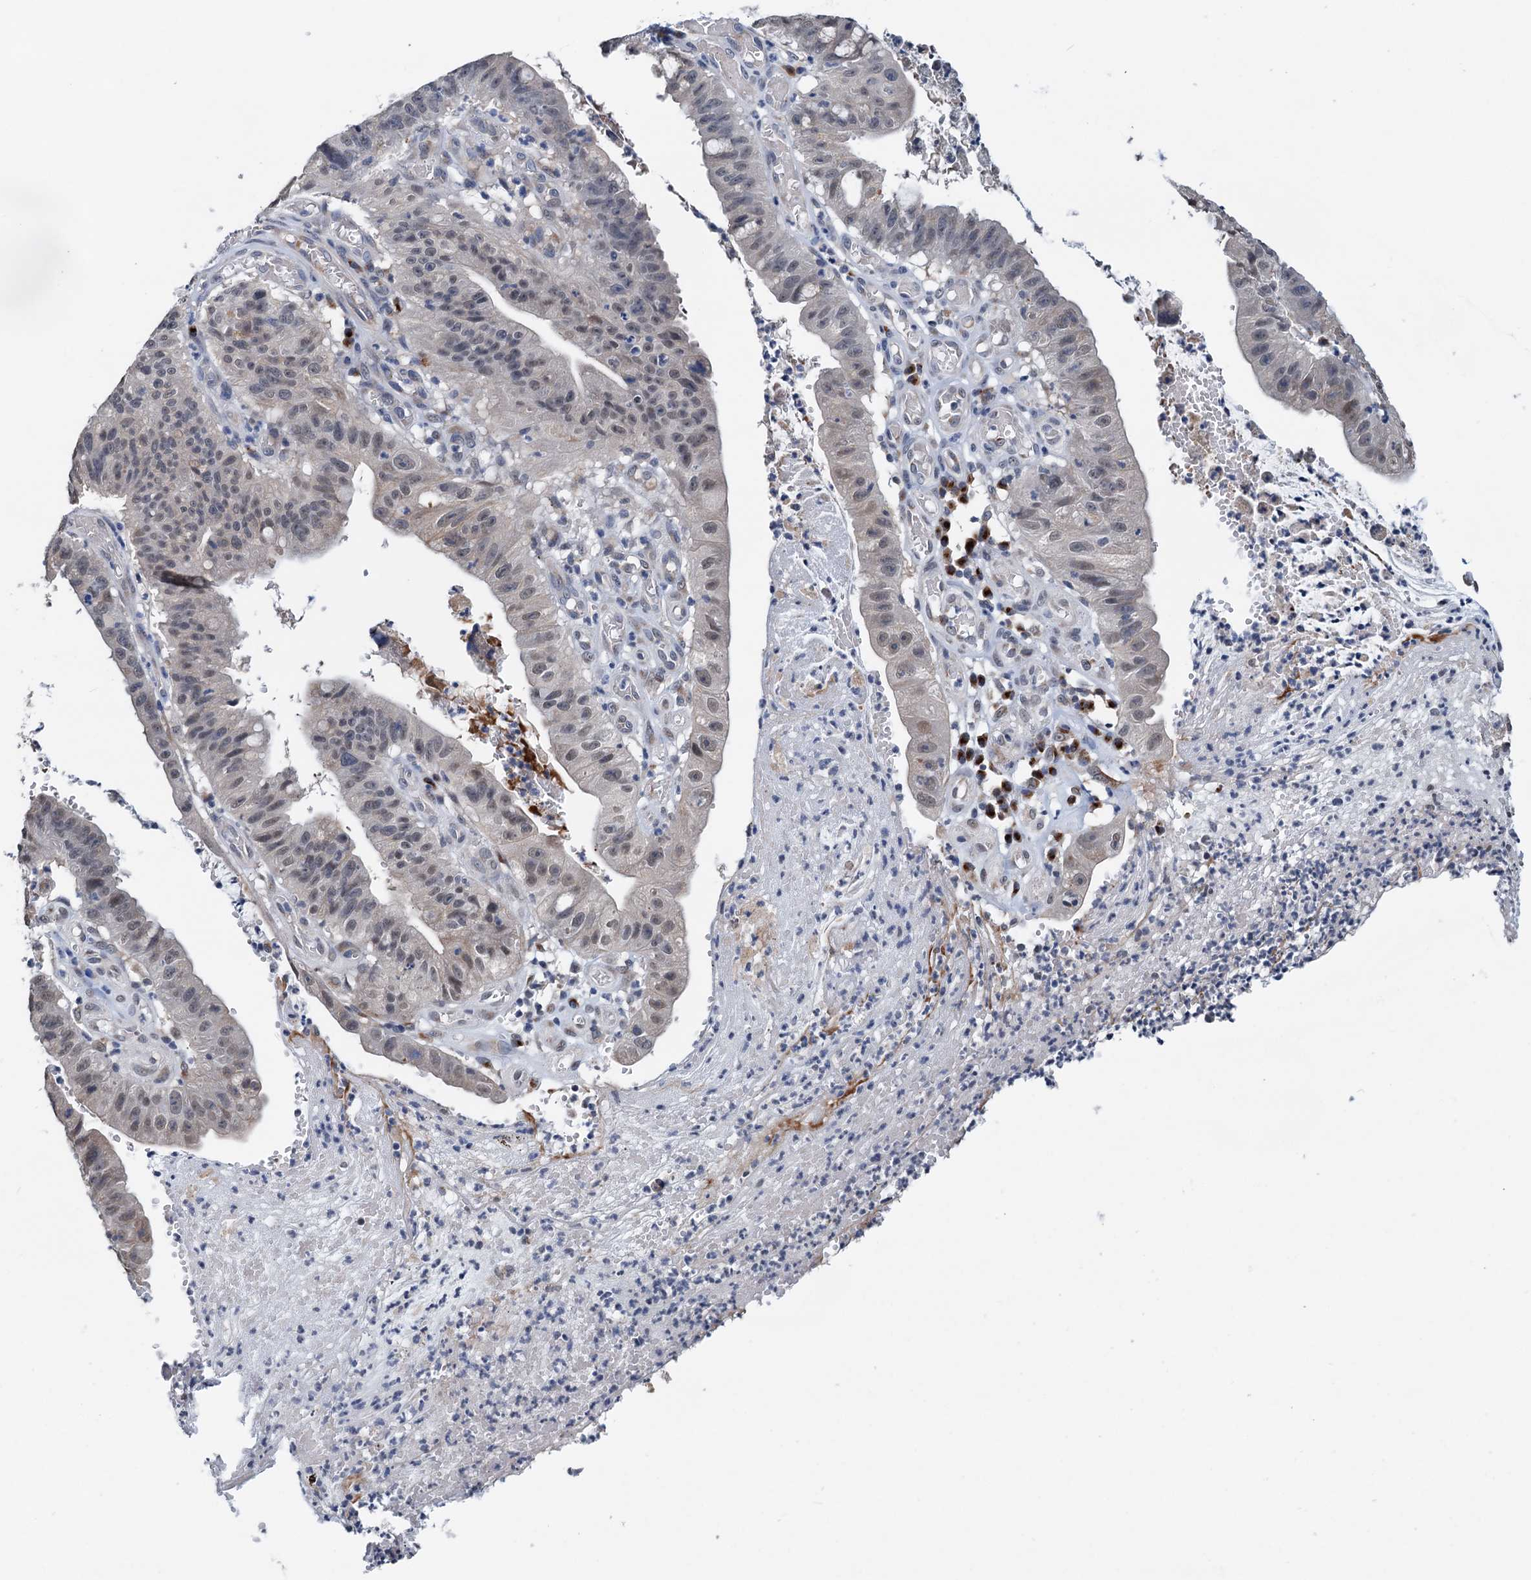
{"staining": {"intensity": "negative", "quantity": "none", "location": "none"}, "tissue": "stomach cancer", "cell_type": "Tumor cells", "image_type": "cancer", "snomed": [{"axis": "morphology", "description": "Adenocarcinoma, NOS"}, {"axis": "topography", "description": "Stomach"}], "caption": "A photomicrograph of adenocarcinoma (stomach) stained for a protein demonstrates no brown staining in tumor cells.", "gene": "SHLD1", "patient": {"sex": "male", "age": 59}}